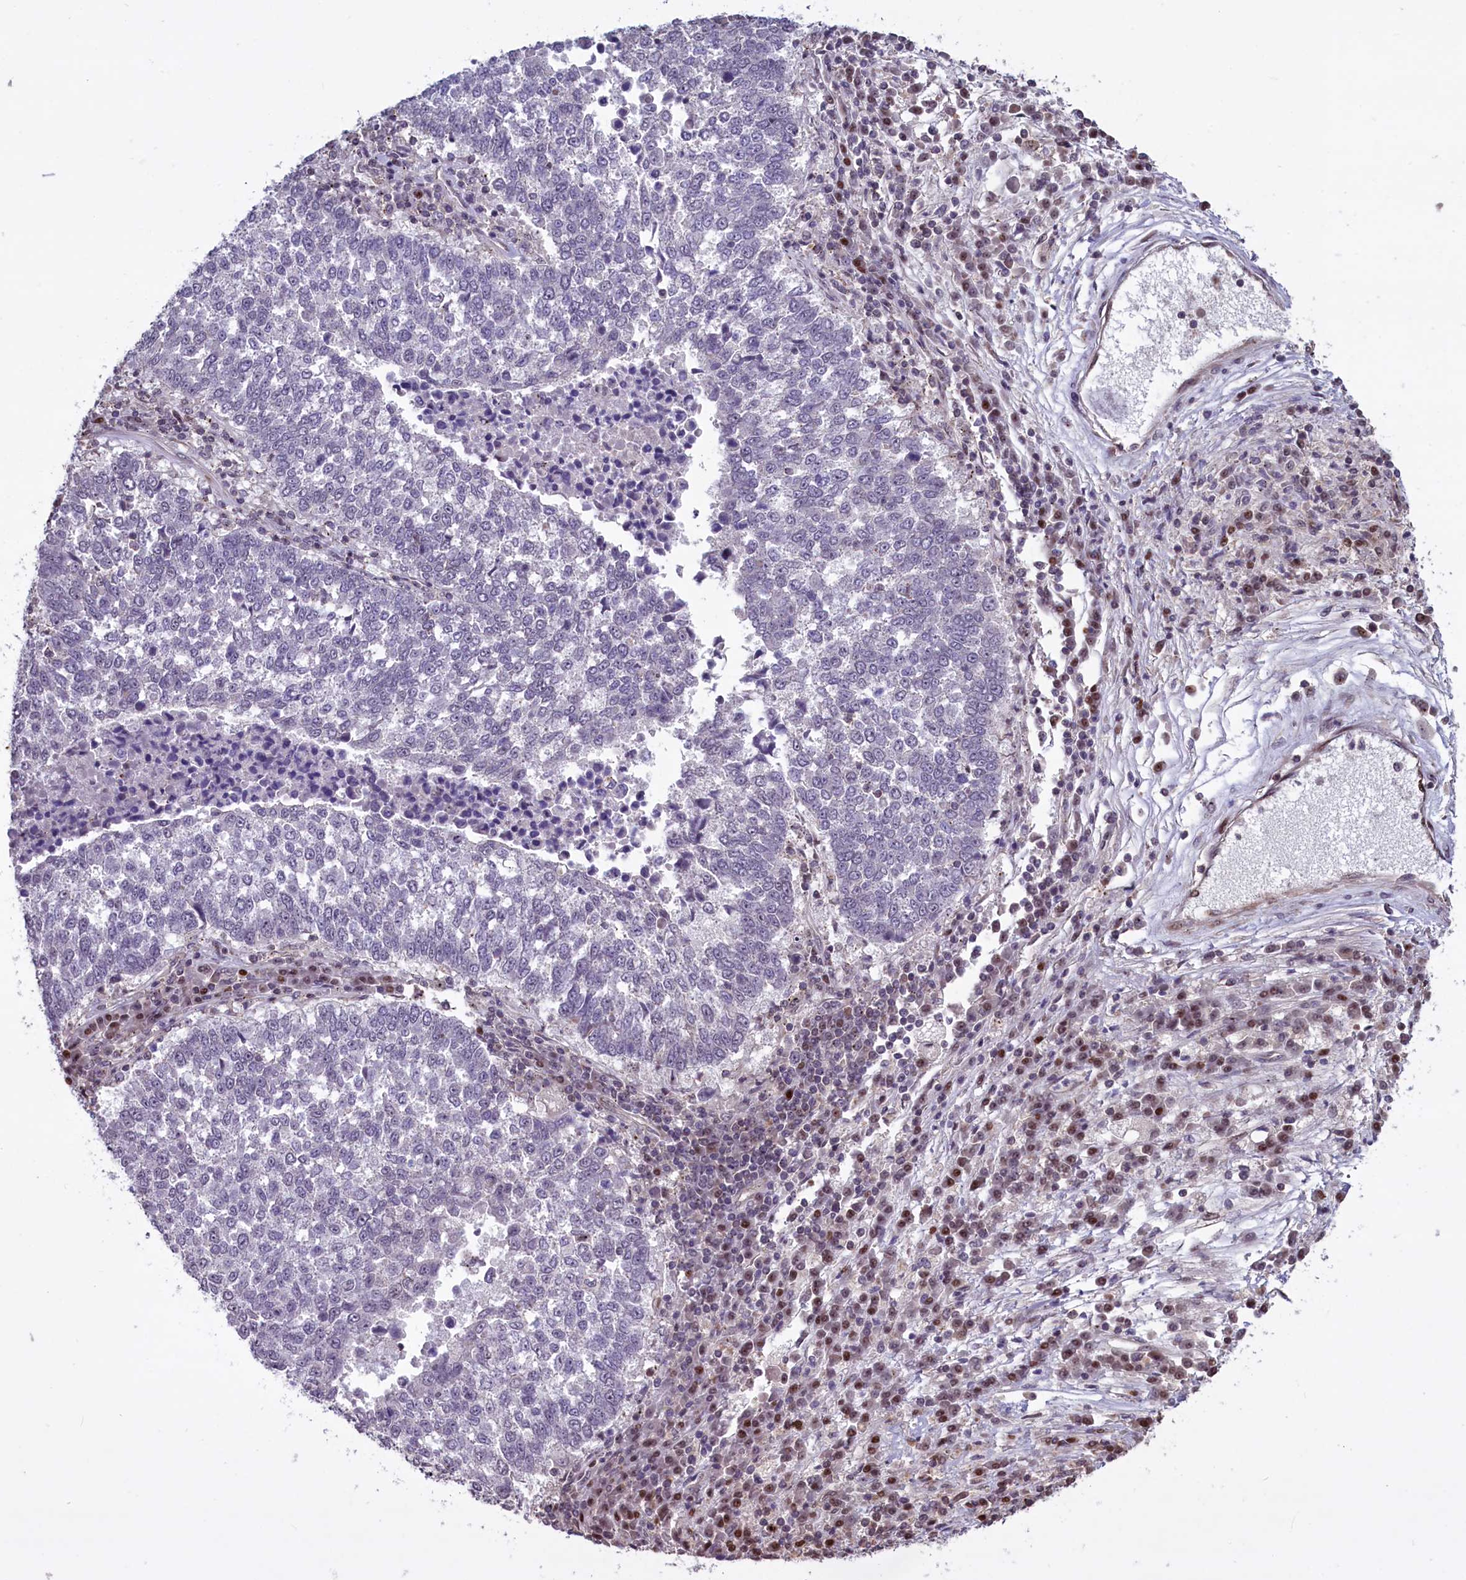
{"staining": {"intensity": "negative", "quantity": "none", "location": "none"}, "tissue": "lung cancer", "cell_type": "Tumor cells", "image_type": "cancer", "snomed": [{"axis": "morphology", "description": "Squamous cell carcinoma, NOS"}, {"axis": "topography", "description": "Lung"}], "caption": "Lung cancer stained for a protein using immunohistochemistry (IHC) demonstrates no staining tumor cells.", "gene": "SHFL", "patient": {"sex": "male", "age": 73}}